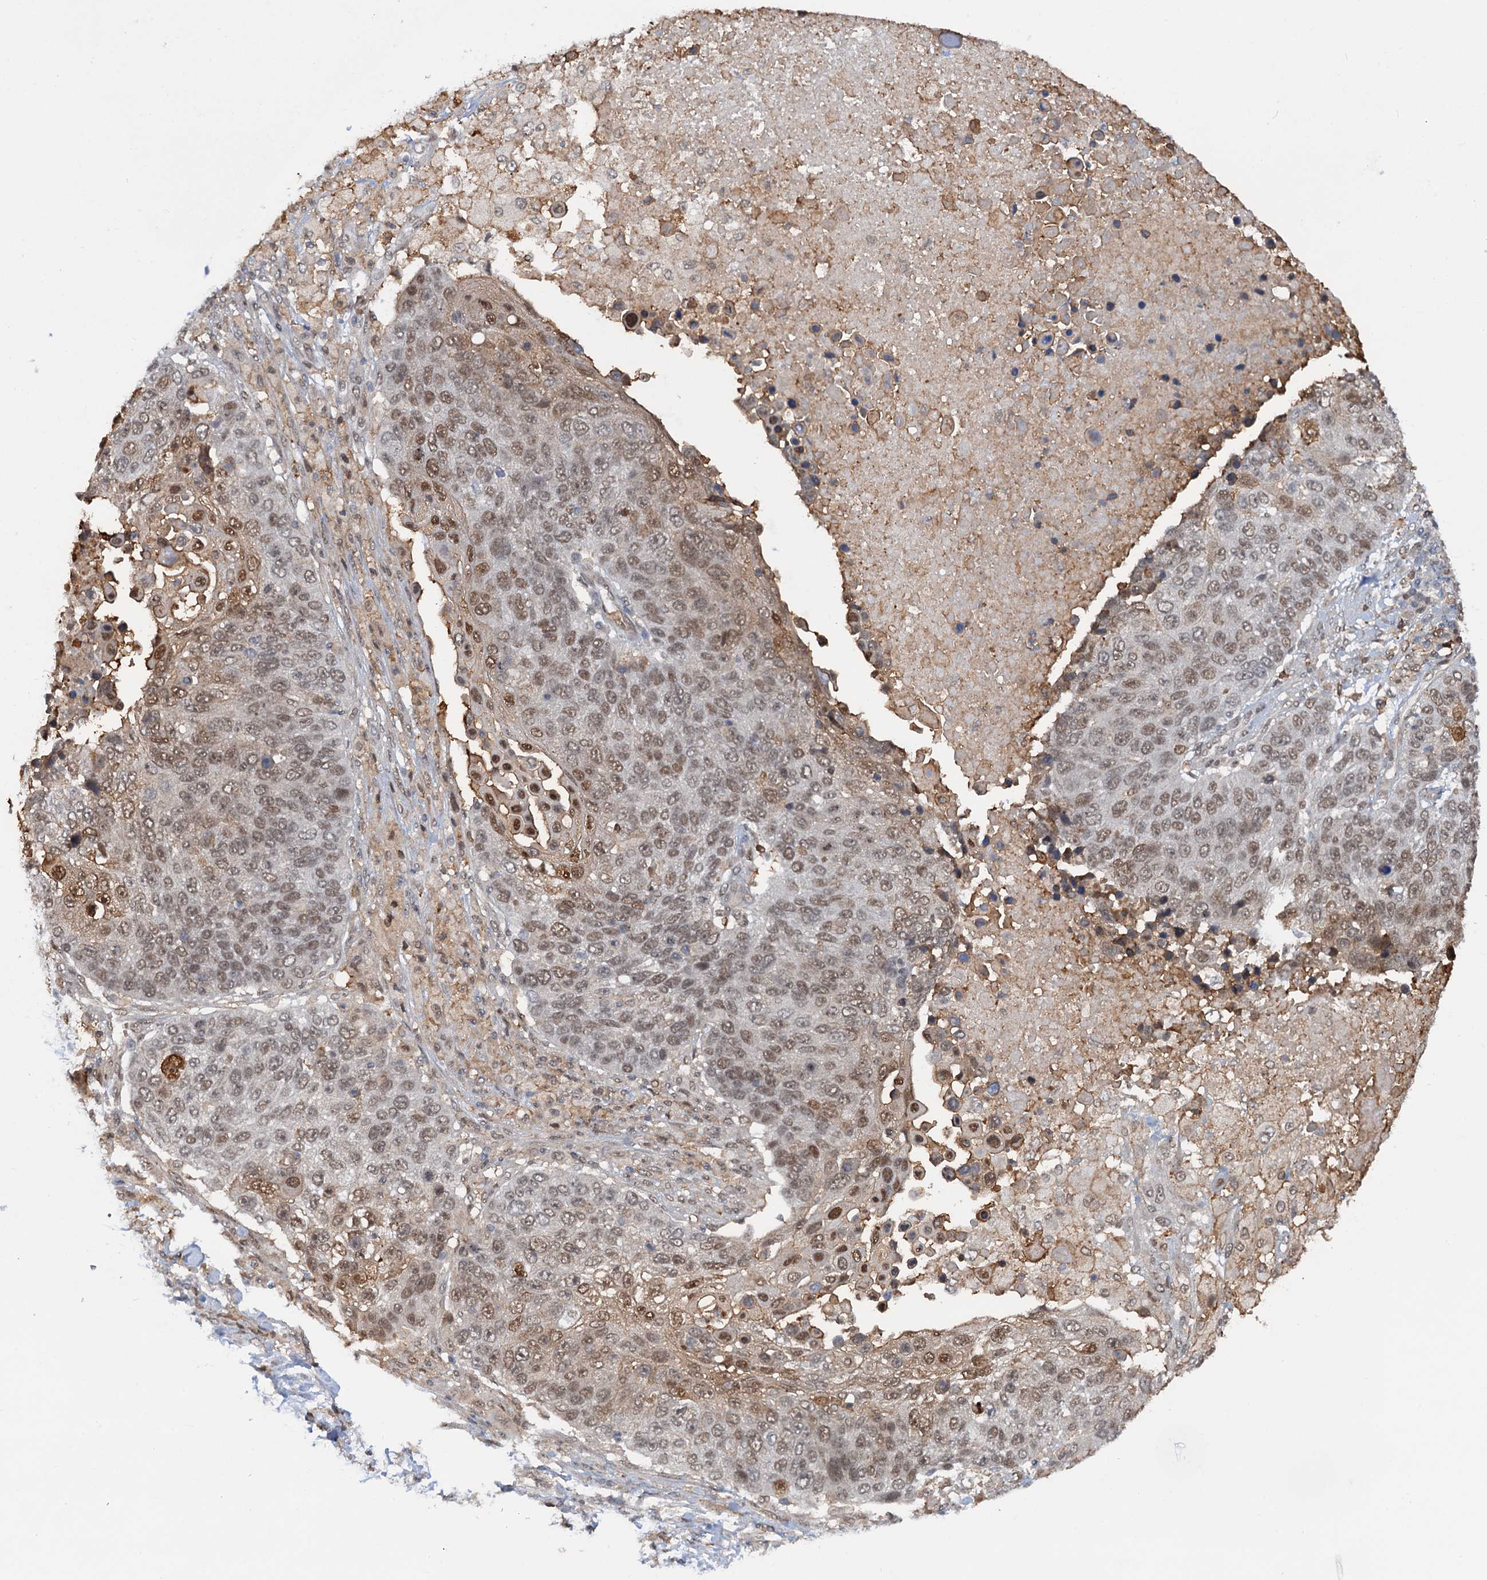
{"staining": {"intensity": "moderate", "quantity": "25%-75%", "location": "nuclear"}, "tissue": "lung cancer", "cell_type": "Tumor cells", "image_type": "cancer", "snomed": [{"axis": "morphology", "description": "Normal tissue, NOS"}, {"axis": "morphology", "description": "Squamous cell carcinoma, NOS"}, {"axis": "topography", "description": "Lymph node"}, {"axis": "topography", "description": "Lung"}], "caption": "Protein analysis of squamous cell carcinoma (lung) tissue shows moderate nuclear expression in about 25%-75% of tumor cells.", "gene": "ZNF609", "patient": {"sex": "male", "age": 66}}